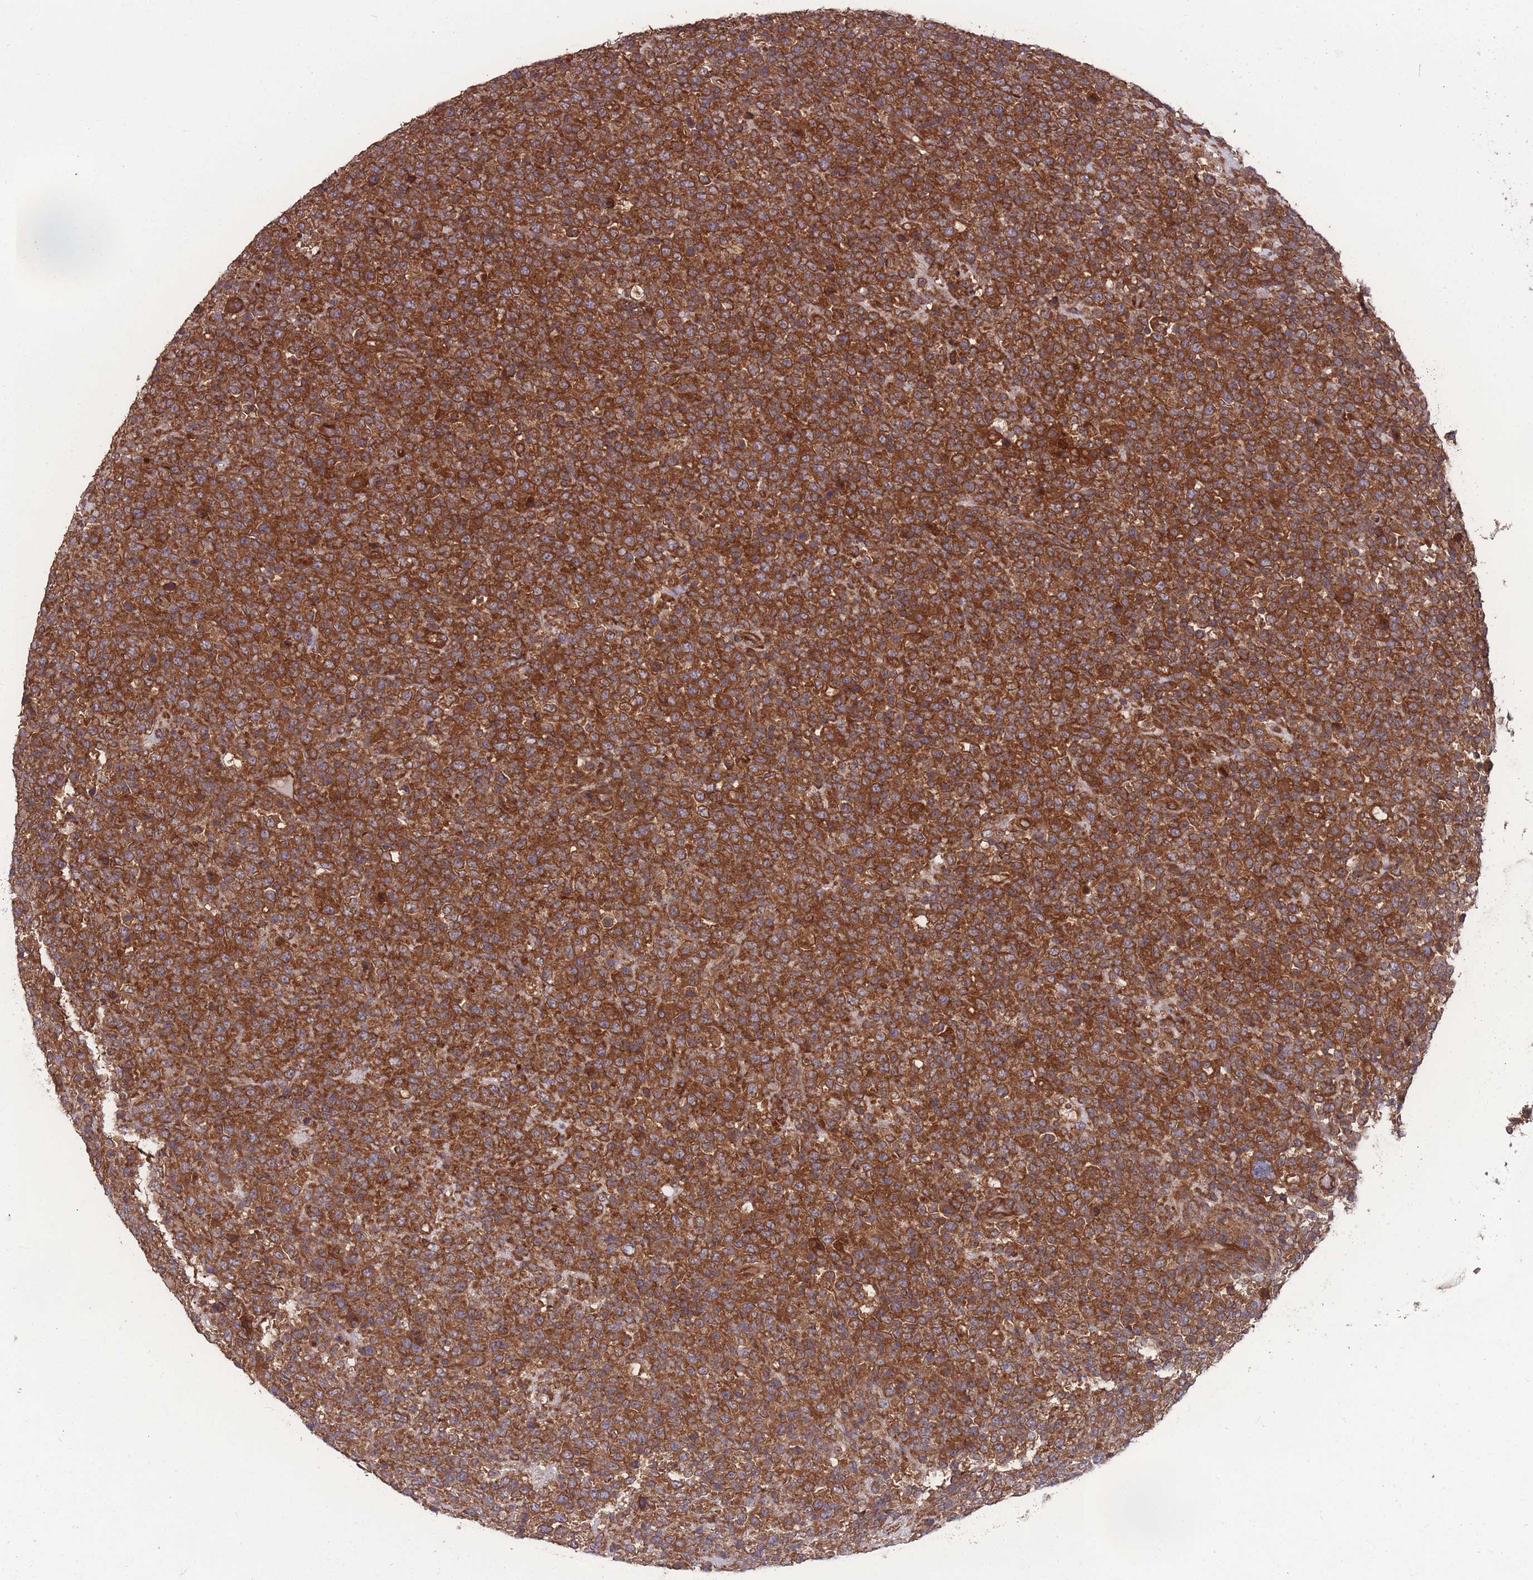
{"staining": {"intensity": "strong", "quantity": ">75%", "location": "cytoplasmic/membranous"}, "tissue": "lymphoma", "cell_type": "Tumor cells", "image_type": "cancer", "snomed": [{"axis": "morphology", "description": "Malignant lymphoma, non-Hodgkin's type, High grade"}, {"axis": "topography", "description": "Colon"}], "caption": "Malignant lymphoma, non-Hodgkin's type (high-grade) stained with IHC demonstrates strong cytoplasmic/membranous staining in about >75% of tumor cells.", "gene": "ZPR1", "patient": {"sex": "female", "age": 53}}